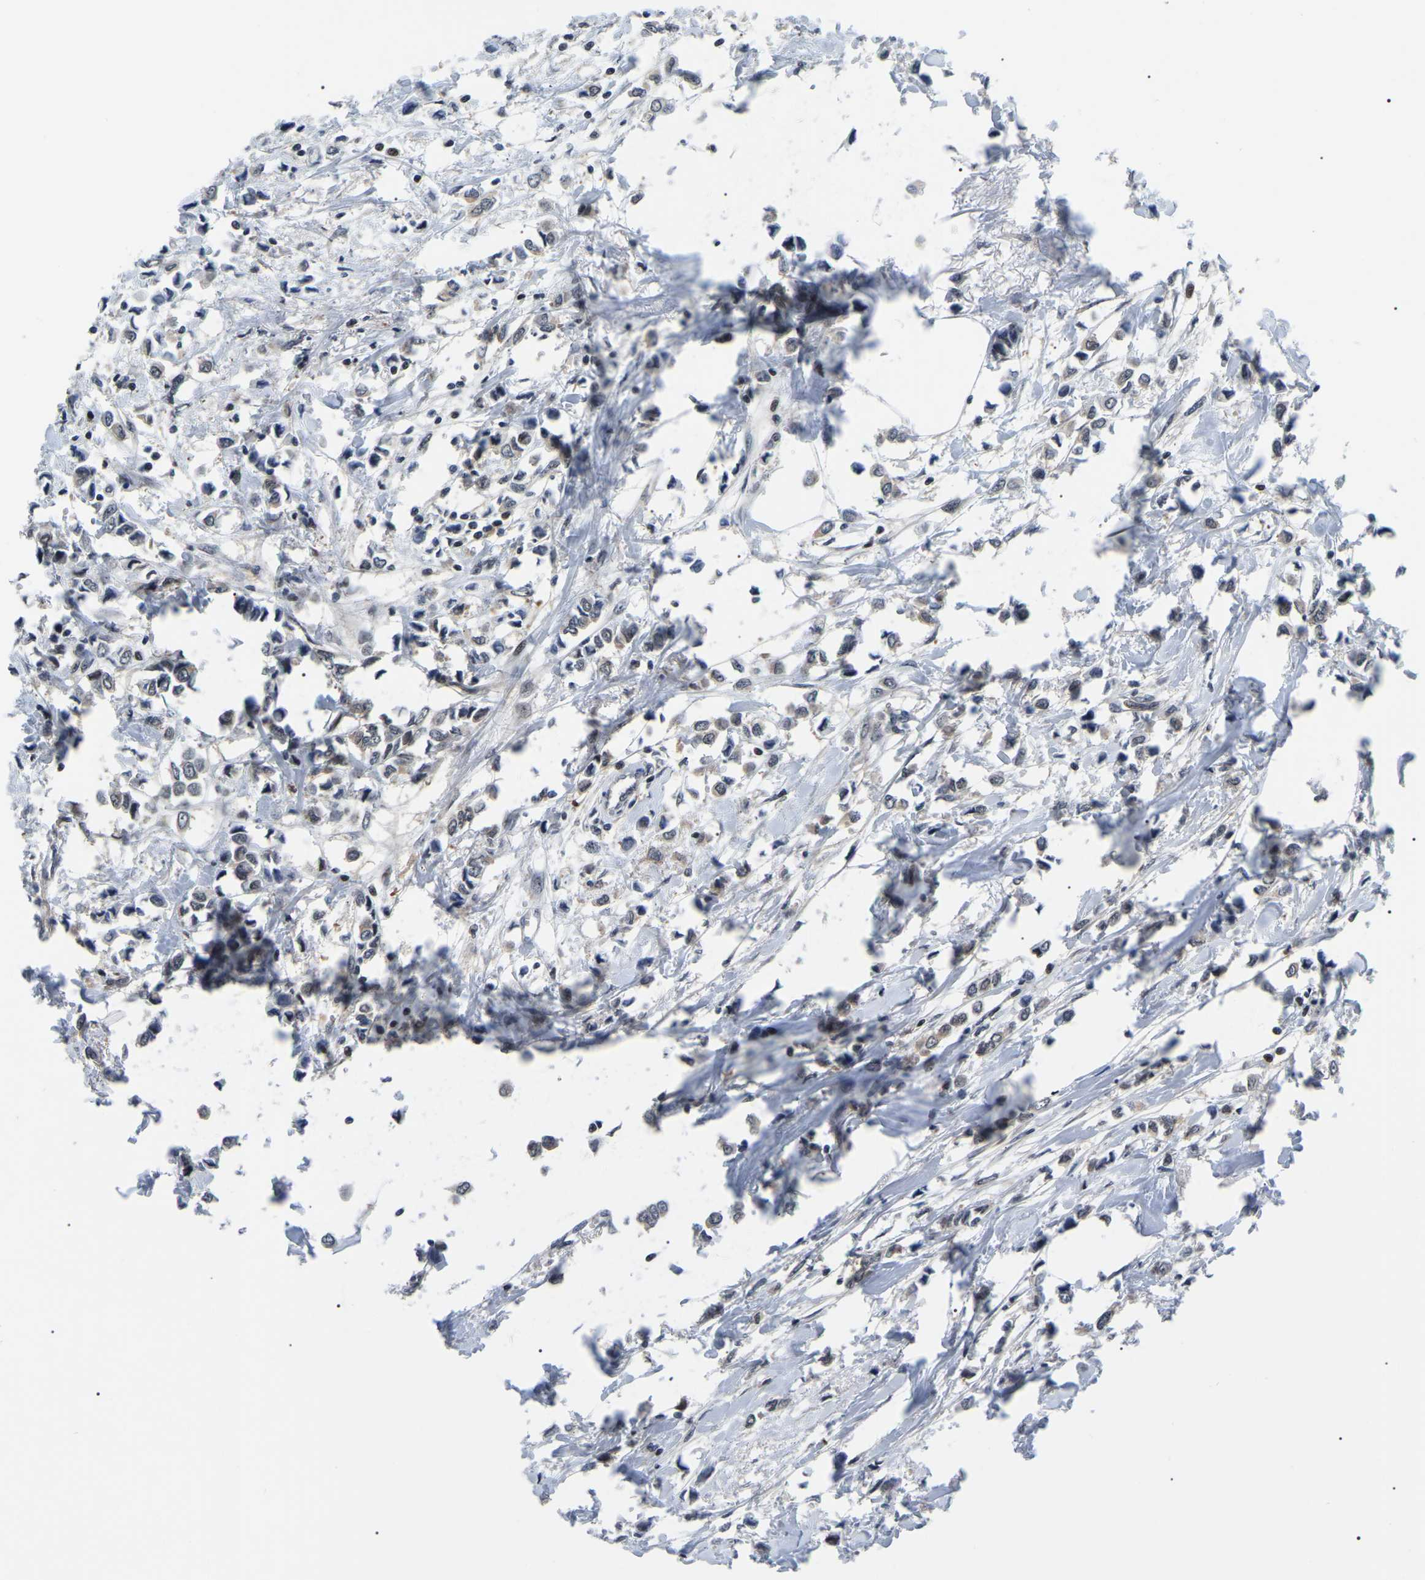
{"staining": {"intensity": "weak", "quantity": ">75%", "location": "cytoplasmic/membranous"}, "tissue": "breast cancer", "cell_type": "Tumor cells", "image_type": "cancer", "snomed": [{"axis": "morphology", "description": "Lobular carcinoma"}, {"axis": "topography", "description": "Breast"}], "caption": "Human lobular carcinoma (breast) stained for a protein (brown) displays weak cytoplasmic/membranous positive staining in approximately >75% of tumor cells.", "gene": "RRP1B", "patient": {"sex": "female", "age": 51}}